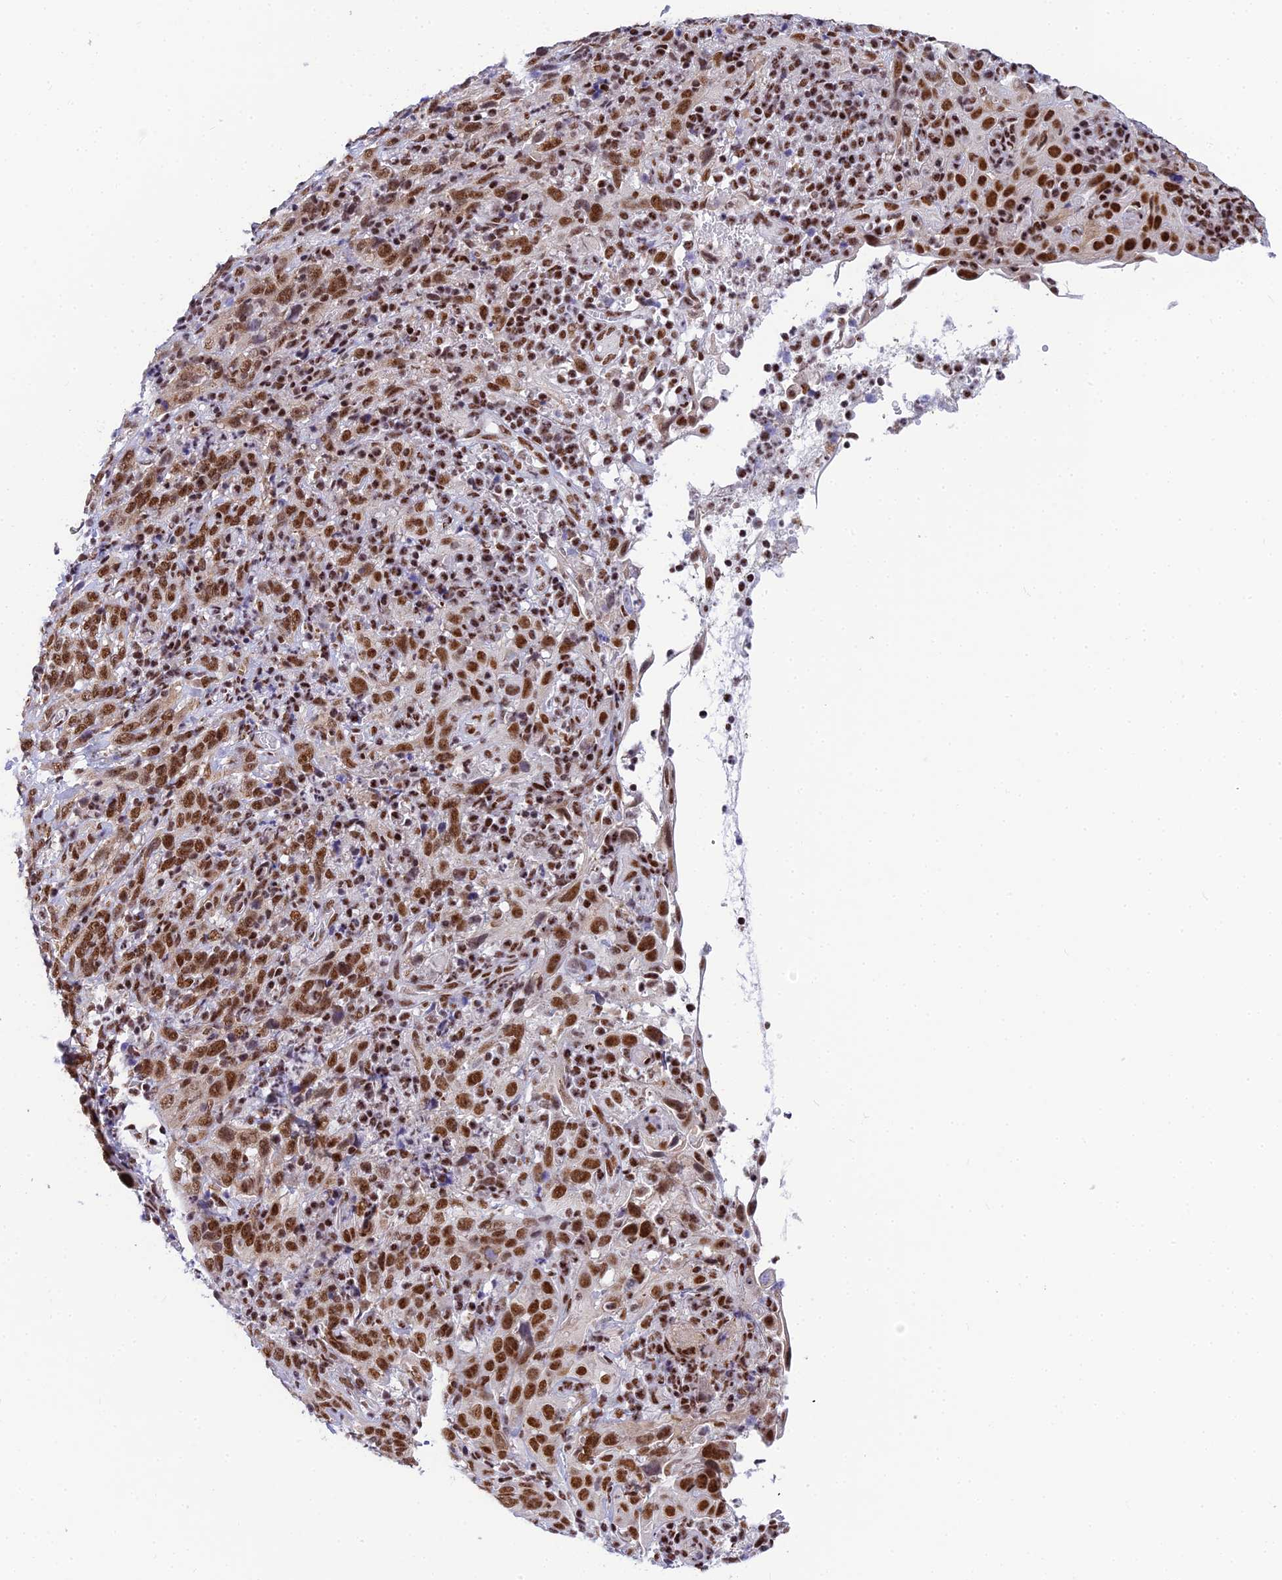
{"staining": {"intensity": "strong", "quantity": ">75%", "location": "nuclear"}, "tissue": "cervical cancer", "cell_type": "Tumor cells", "image_type": "cancer", "snomed": [{"axis": "morphology", "description": "Squamous cell carcinoma, NOS"}, {"axis": "topography", "description": "Cervix"}], "caption": "A histopathology image of squamous cell carcinoma (cervical) stained for a protein shows strong nuclear brown staining in tumor cells.", "gene": "USP22", "patient": {"sex": "female", "age": 46}}